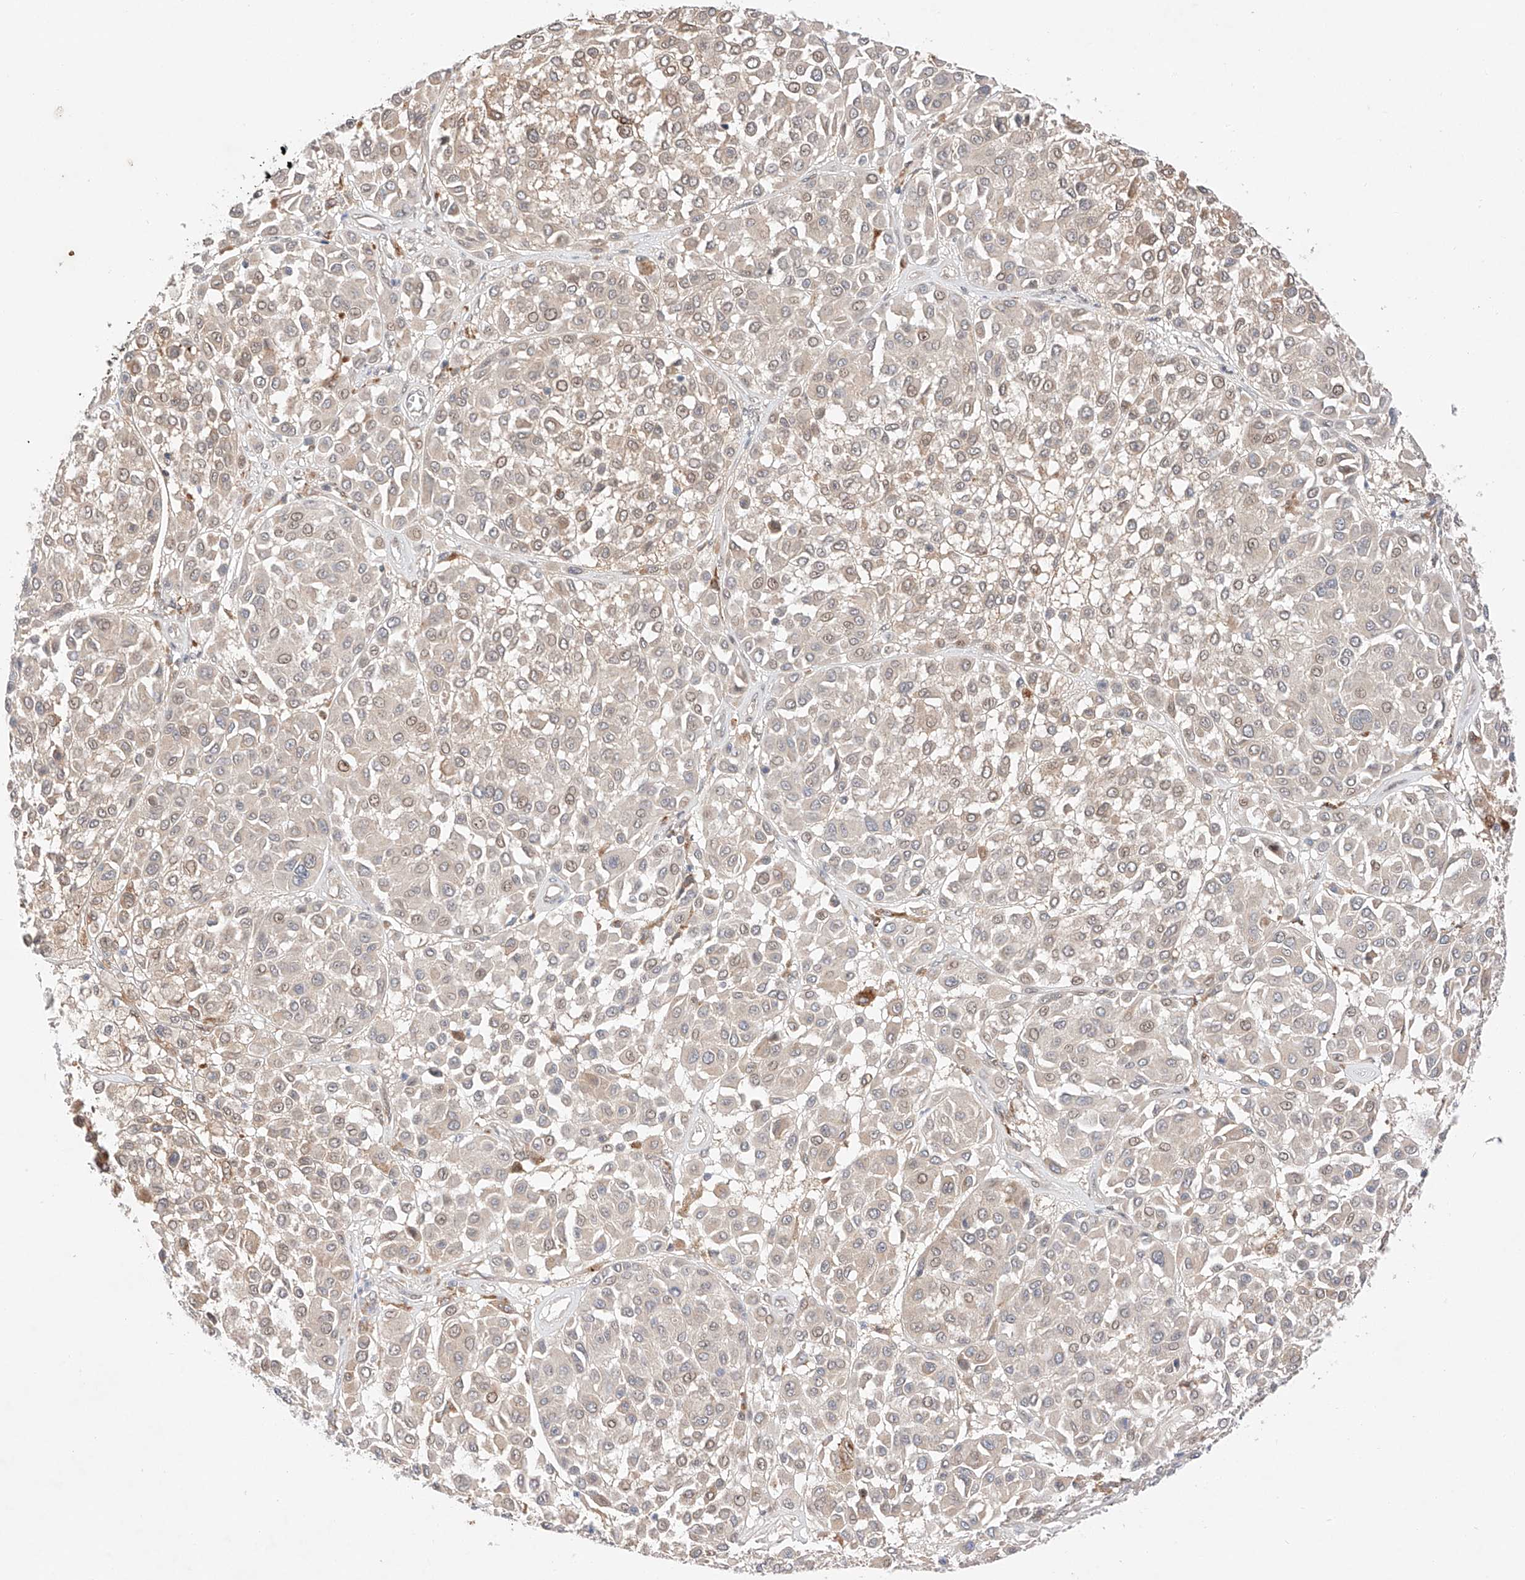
{"staining": {"intensity": "weak", "quantity": "25%-75%", "location": "cytoplasmic/membranous,nuclear"}, "tissue": "melanoma", "cell_type": "Tumor cells", "image_type": "cancer", "snomed": [{"axis": "morphology", "description": "Malignant melanoma, Metastatic site"}, {"axis": "topography", "description": "Soft tissue"}], "caption": "This is an image of IHC staining of malignant melanoma (metastatic site), which shows weak staining in the cytoplasmic/membranous and nuclear of tumor cells.", "gene": "GCNT1", "patient": {"sex": "male", "age": 41}}